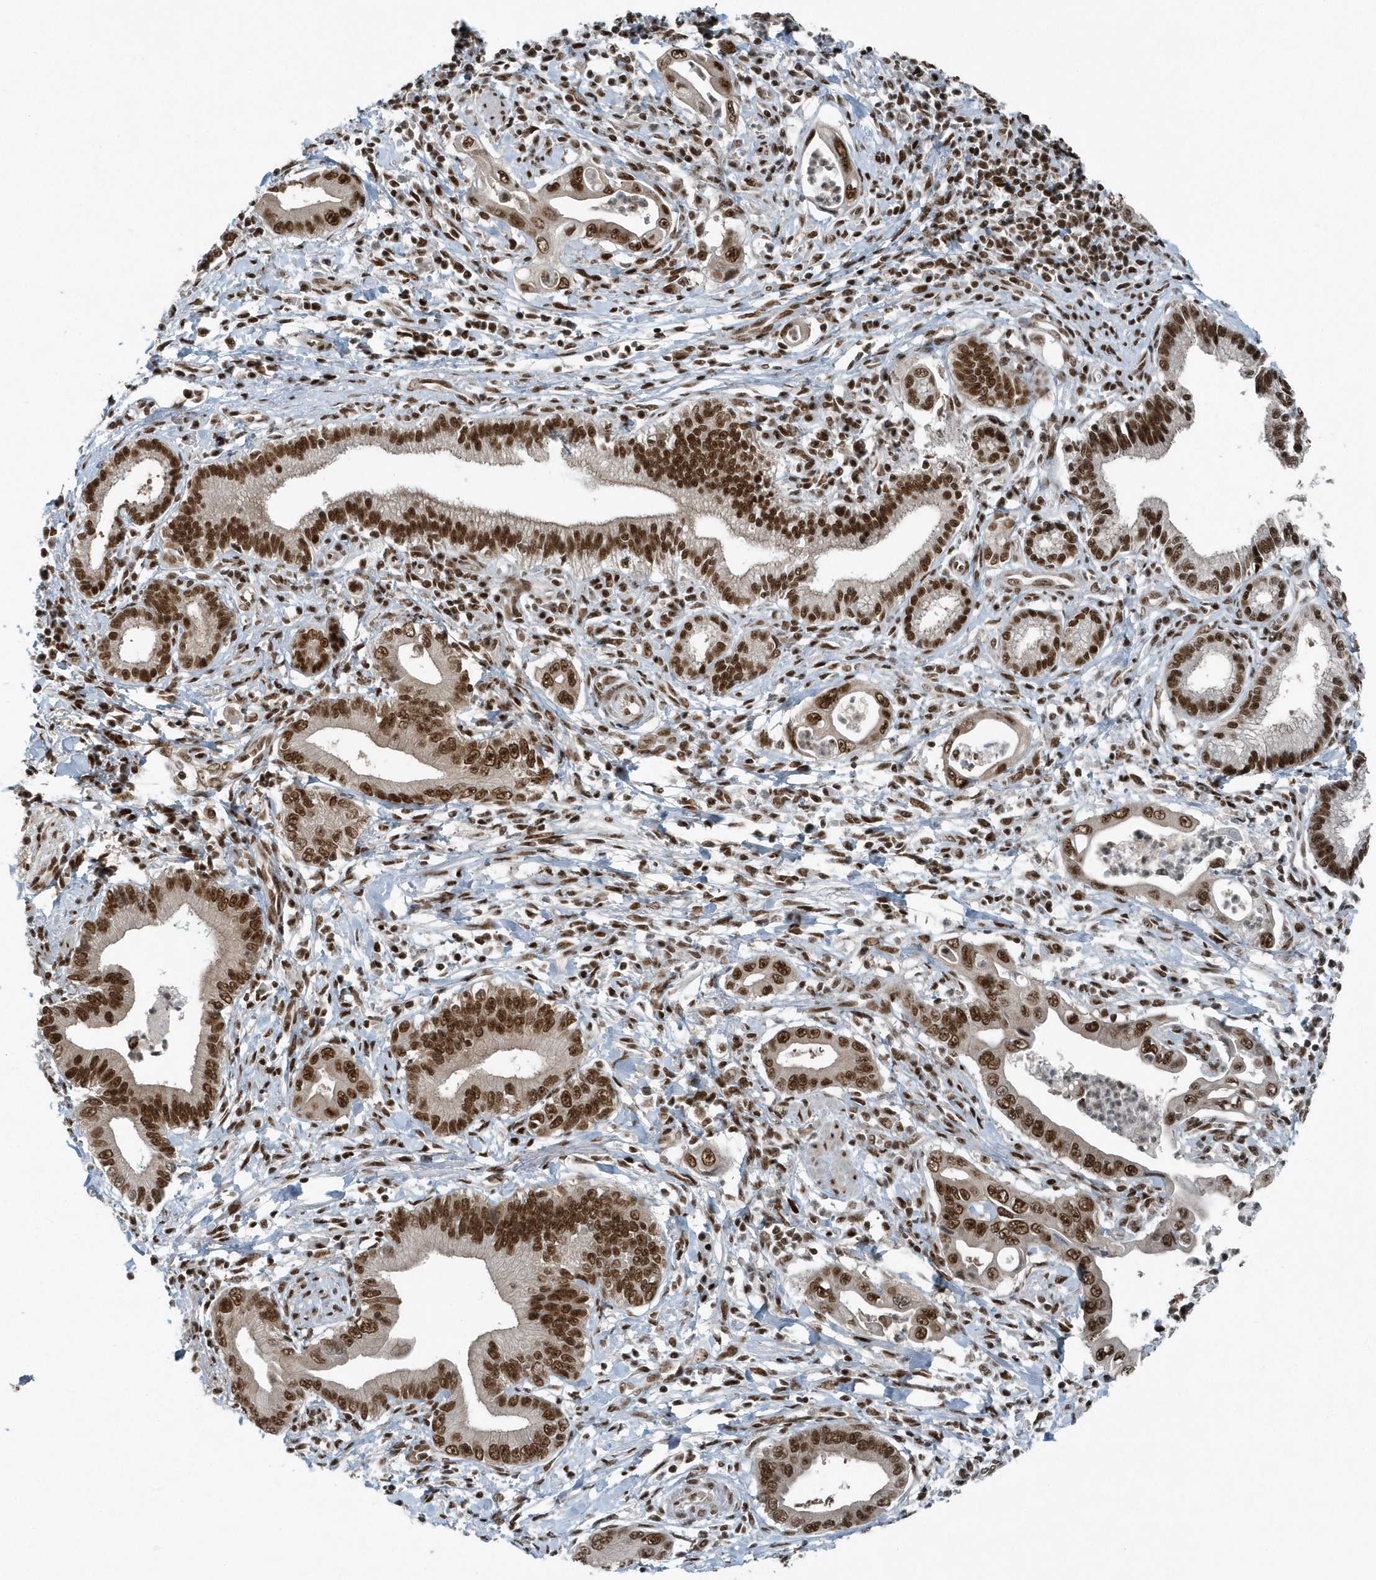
{"staining": {"intensity": "strong", "quantity": ">75%", "location": "nuclear"}, "tissue": "pancreatic cancer", "cell_type": "Tumor cells", "image_type": "cancer", "snomed": [{"axis": "morphology", "description": "Adenocarcinoma, NOS"}, {"axis": "topography", "description": "Pancreas"}], "caption": "Pancreatic cancer (adenocarcinoma) stained with immunohistochemistry exhibits strong nuclear positivity in approximately >75% of tumor cells. (DAB (3,3'-diaminobenzidine) IHC with brightfield microscopy, high magnification).", "gene": "YTHDC1", "patient": {"sex": "male", "age": 78}}